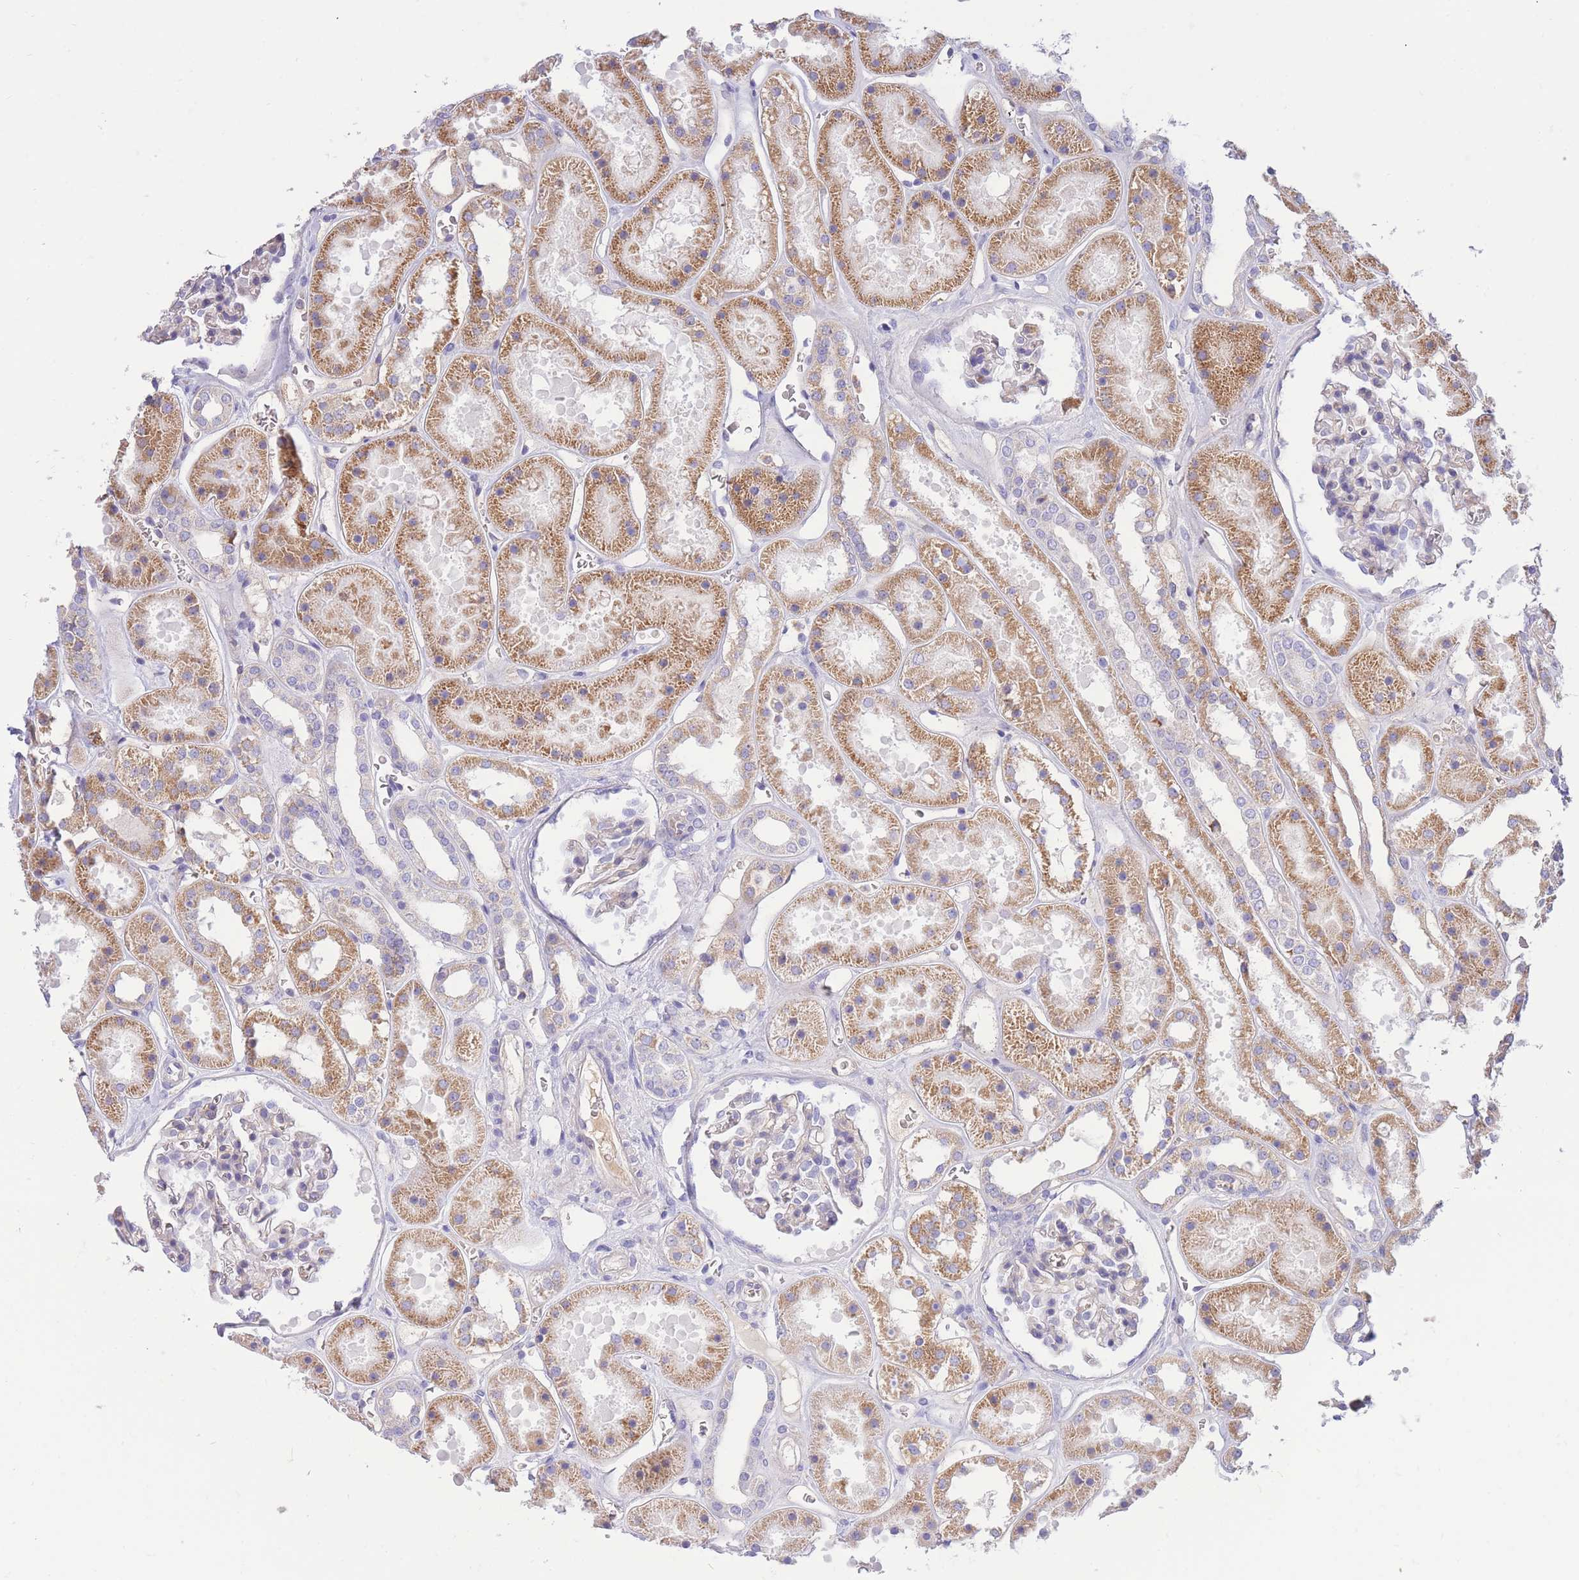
{"staining": {"intensity": "negative", "quantity": "none", "location": "none"}, "tissue": "kidney", "cell_type": "Cells in glomeruli", "image_type": "normal", "snomed": [{"axis": "morphology", "description": "Normal tissue, NOS"}, {"axis": "topography", "description": "Kidney"}], "caption": "A high-resolution histopathology image shows IHC staining of benign kidney, which demonstrates no significant expression in cells in glomeruli. (DAB (3,3'-diaminobenzidine) IHC with hematoxylin counter stain).", "gene": "SULT1A1", "patient": {"sex": "female", "age": 41}}